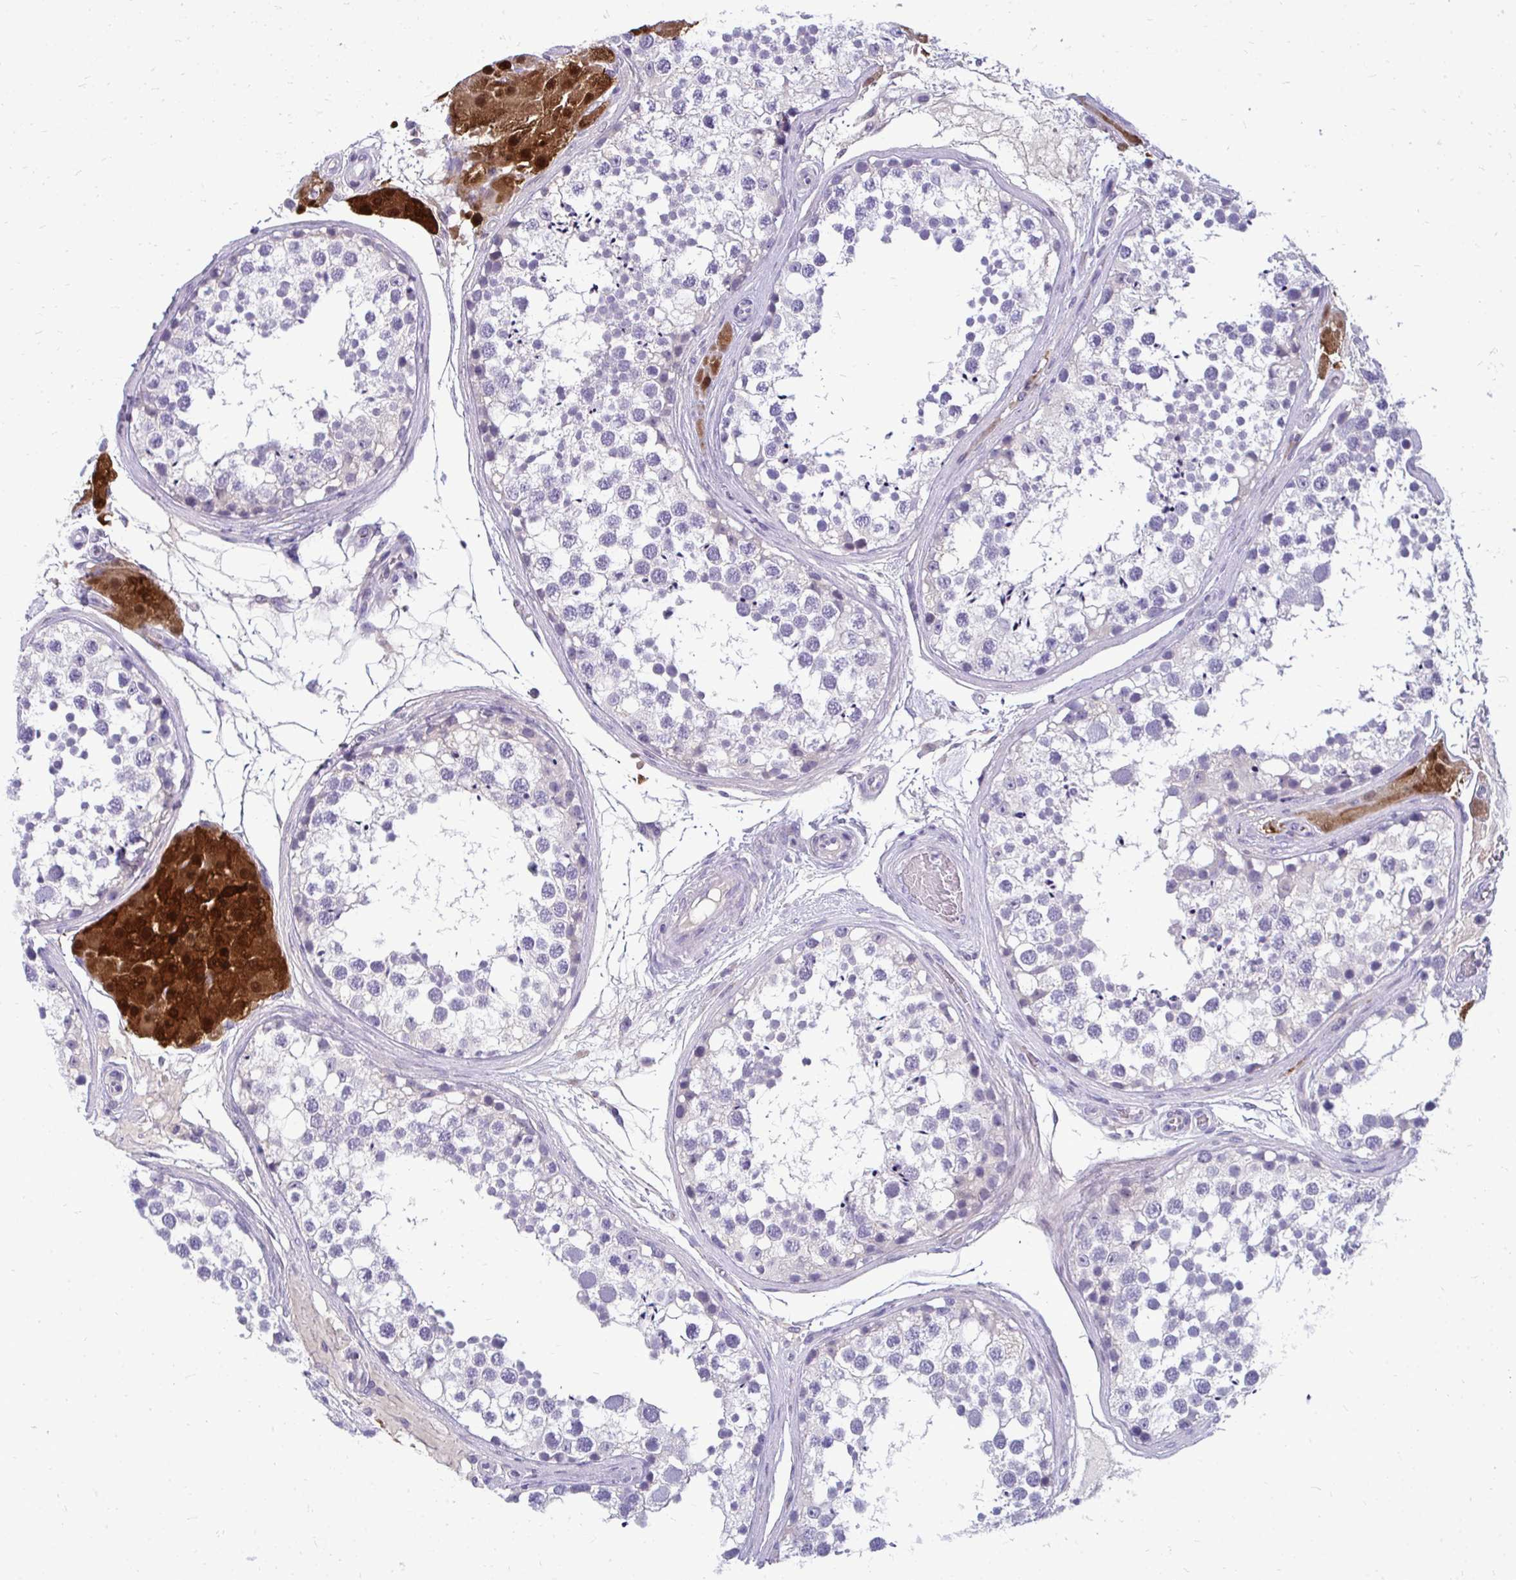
{"staining": {"intensity": "negative", "quantity": "none", "location": "none"}, "tissue": "testis", "cell_type": "Cells in seminiferous ducts", "image_type": "normal", "snomed": [{"axis": "morphology", "description": "Normal tissue, NOS"}, {"axis": "morphology", "description": "Seminoma, NOS"}, {"axis": "topography", "description": "Testis"}], "caption": "This is an immunohistochemistry photomicrograph of normal testis. There is no staining in cells in seminiferous ducts.", "gene": "FABP3", "patient": {"sex": "male", "age": 65}}